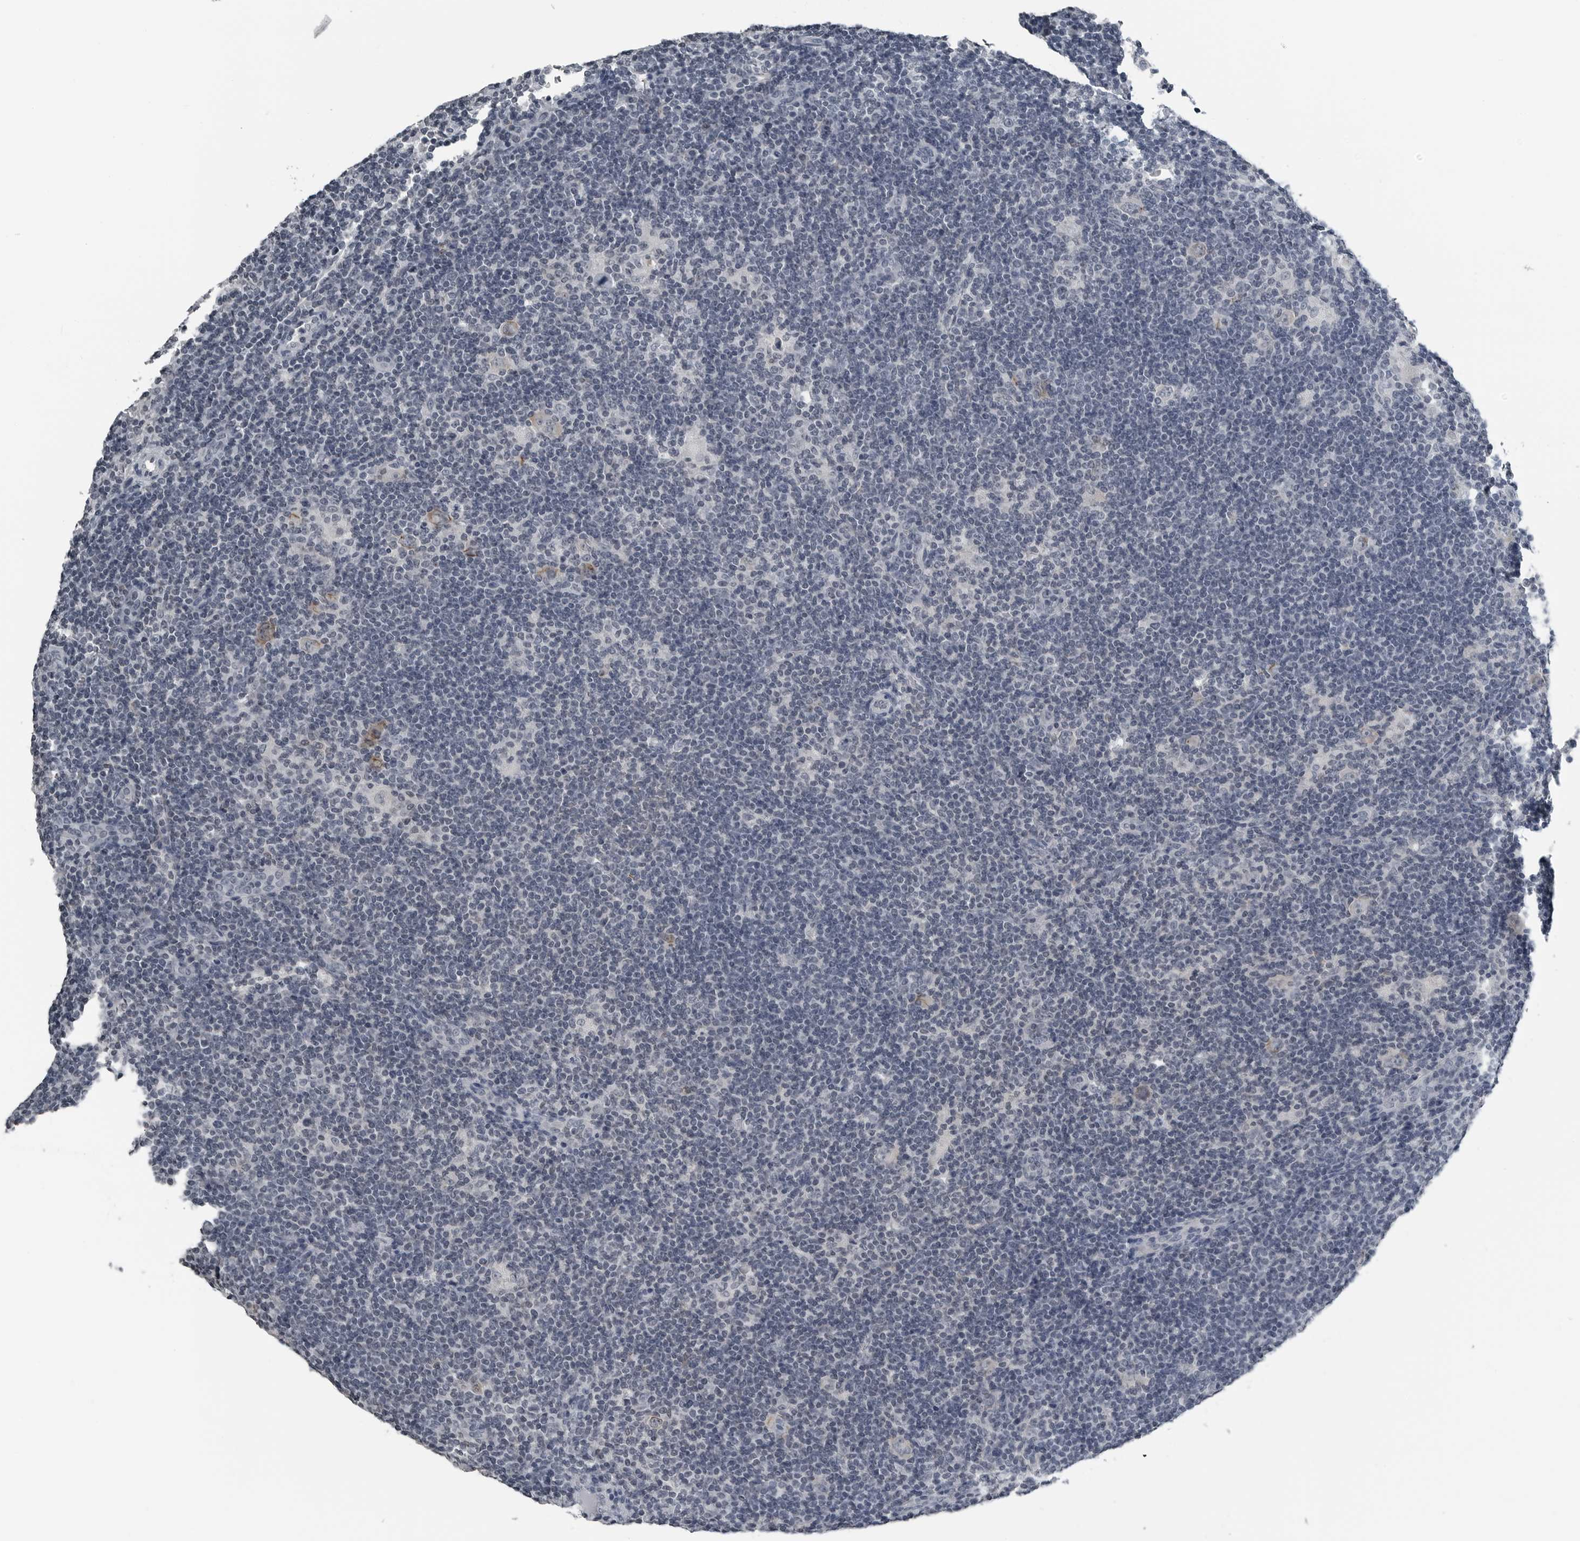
{"staining": {"intensity": "negative", "quantity": "none", "location": "none"}, "tissue": "lymphoma", "cell_type": "Tumor cells", "image_type": "cancer", "snomed": [{"axis": "morphology", "description": "Hodgkin's disease, NOS"}, {"axis": "topography", "description": "Lymph node"}], "caption": "Tumor cells show no significant protein positivity in Hodgkin's disease. (Immunohistochemistry (ihc), brightfield microscopy, high magnification).", "gene": "SPINK1", "patient": {"sex": "female", "age": 57}}